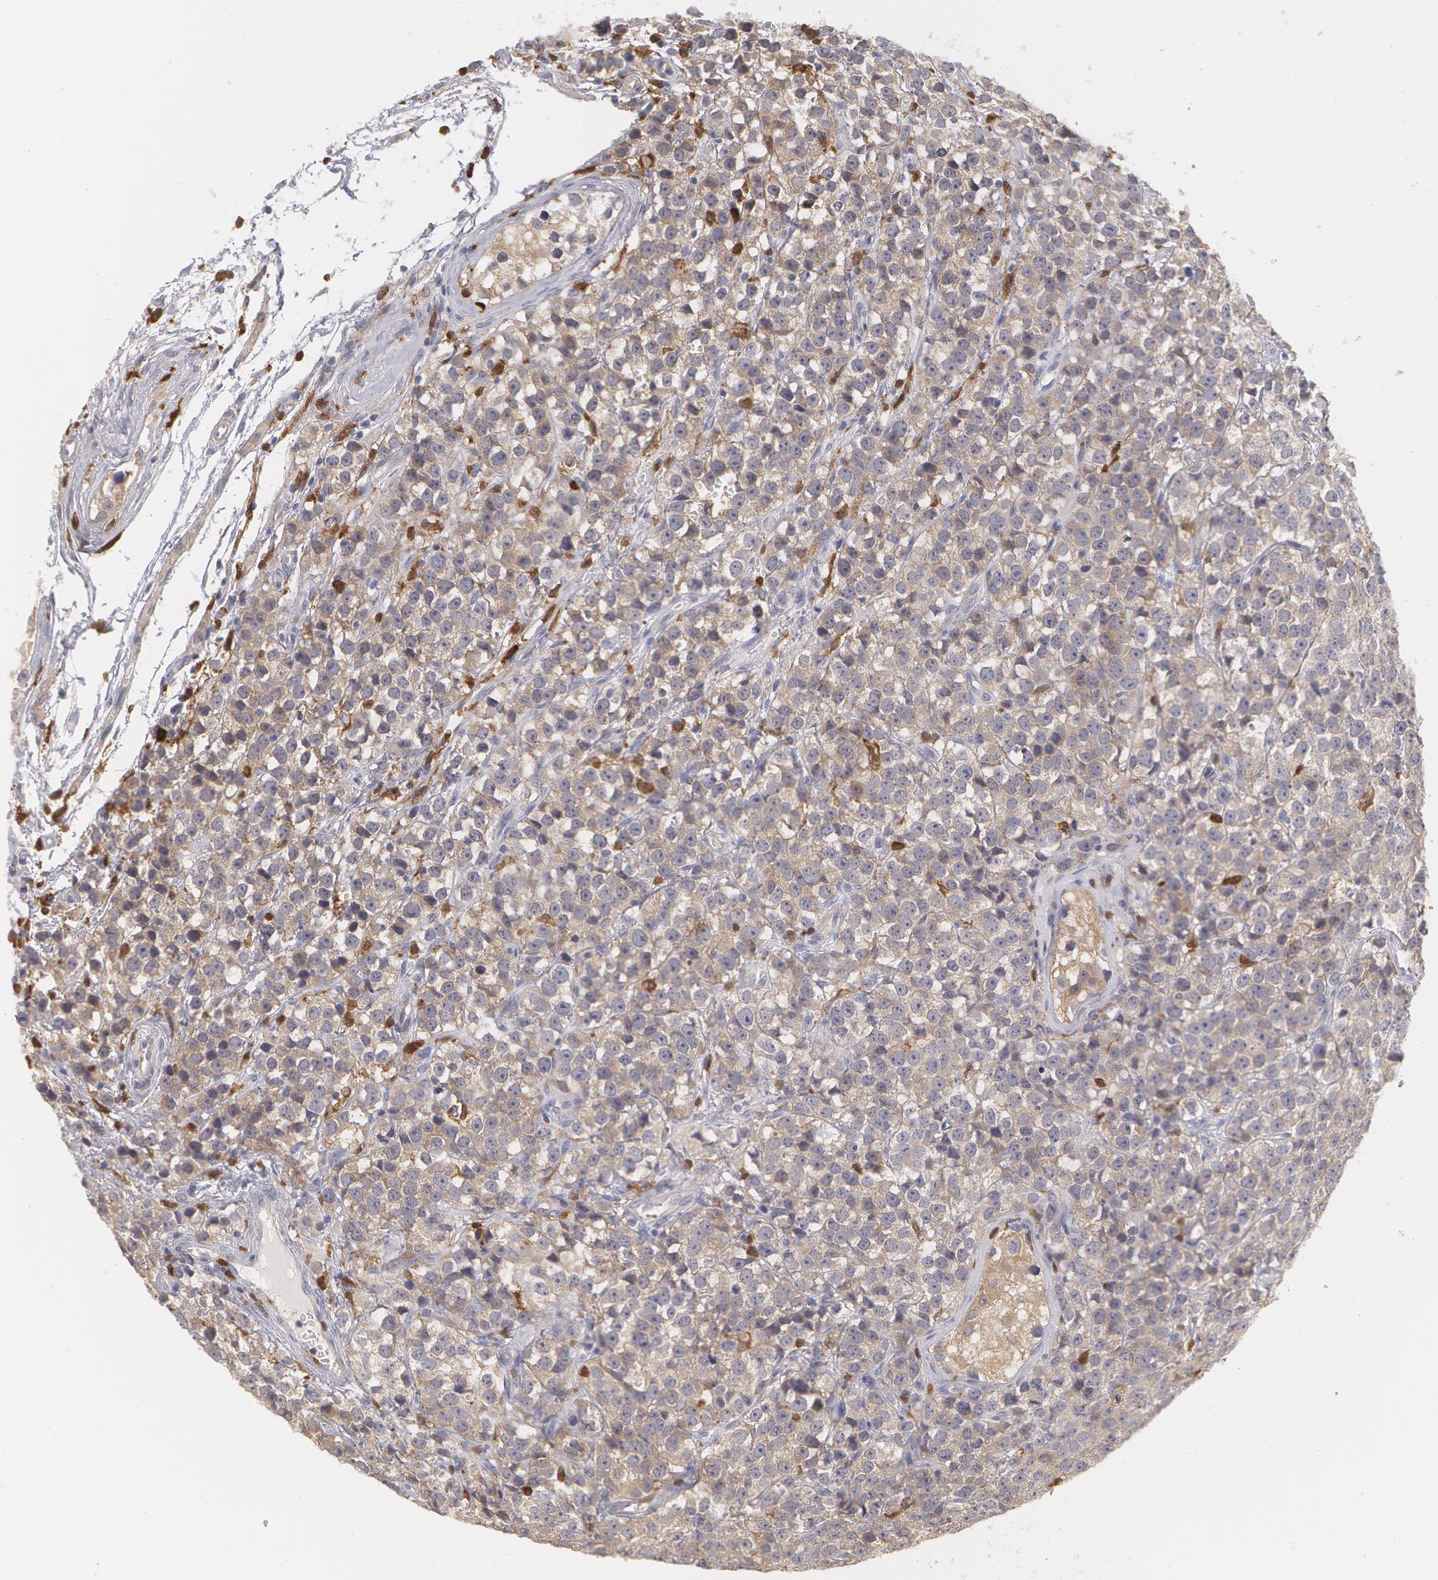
{"staining": {"intensity": "weak", "quantity": ">75%", "location": "cytoplasmic/membranous"}, "tissue": "testis cancer", "cell_type": "Tumor cells", "image_type": "cancer", "snomed": [{"axis": "morphology", "description": "Seminoma, NOS"}, {"axis": "topography", "description": "Testis"}], "caption": "Testis seminoma stained for a protein (brown) demonstrates weak cytoplasmic/membranous positive staining in approximately >75% of tumor cells.", "gene": "SYK", "patient": {"sex": "male", "age": 25}}